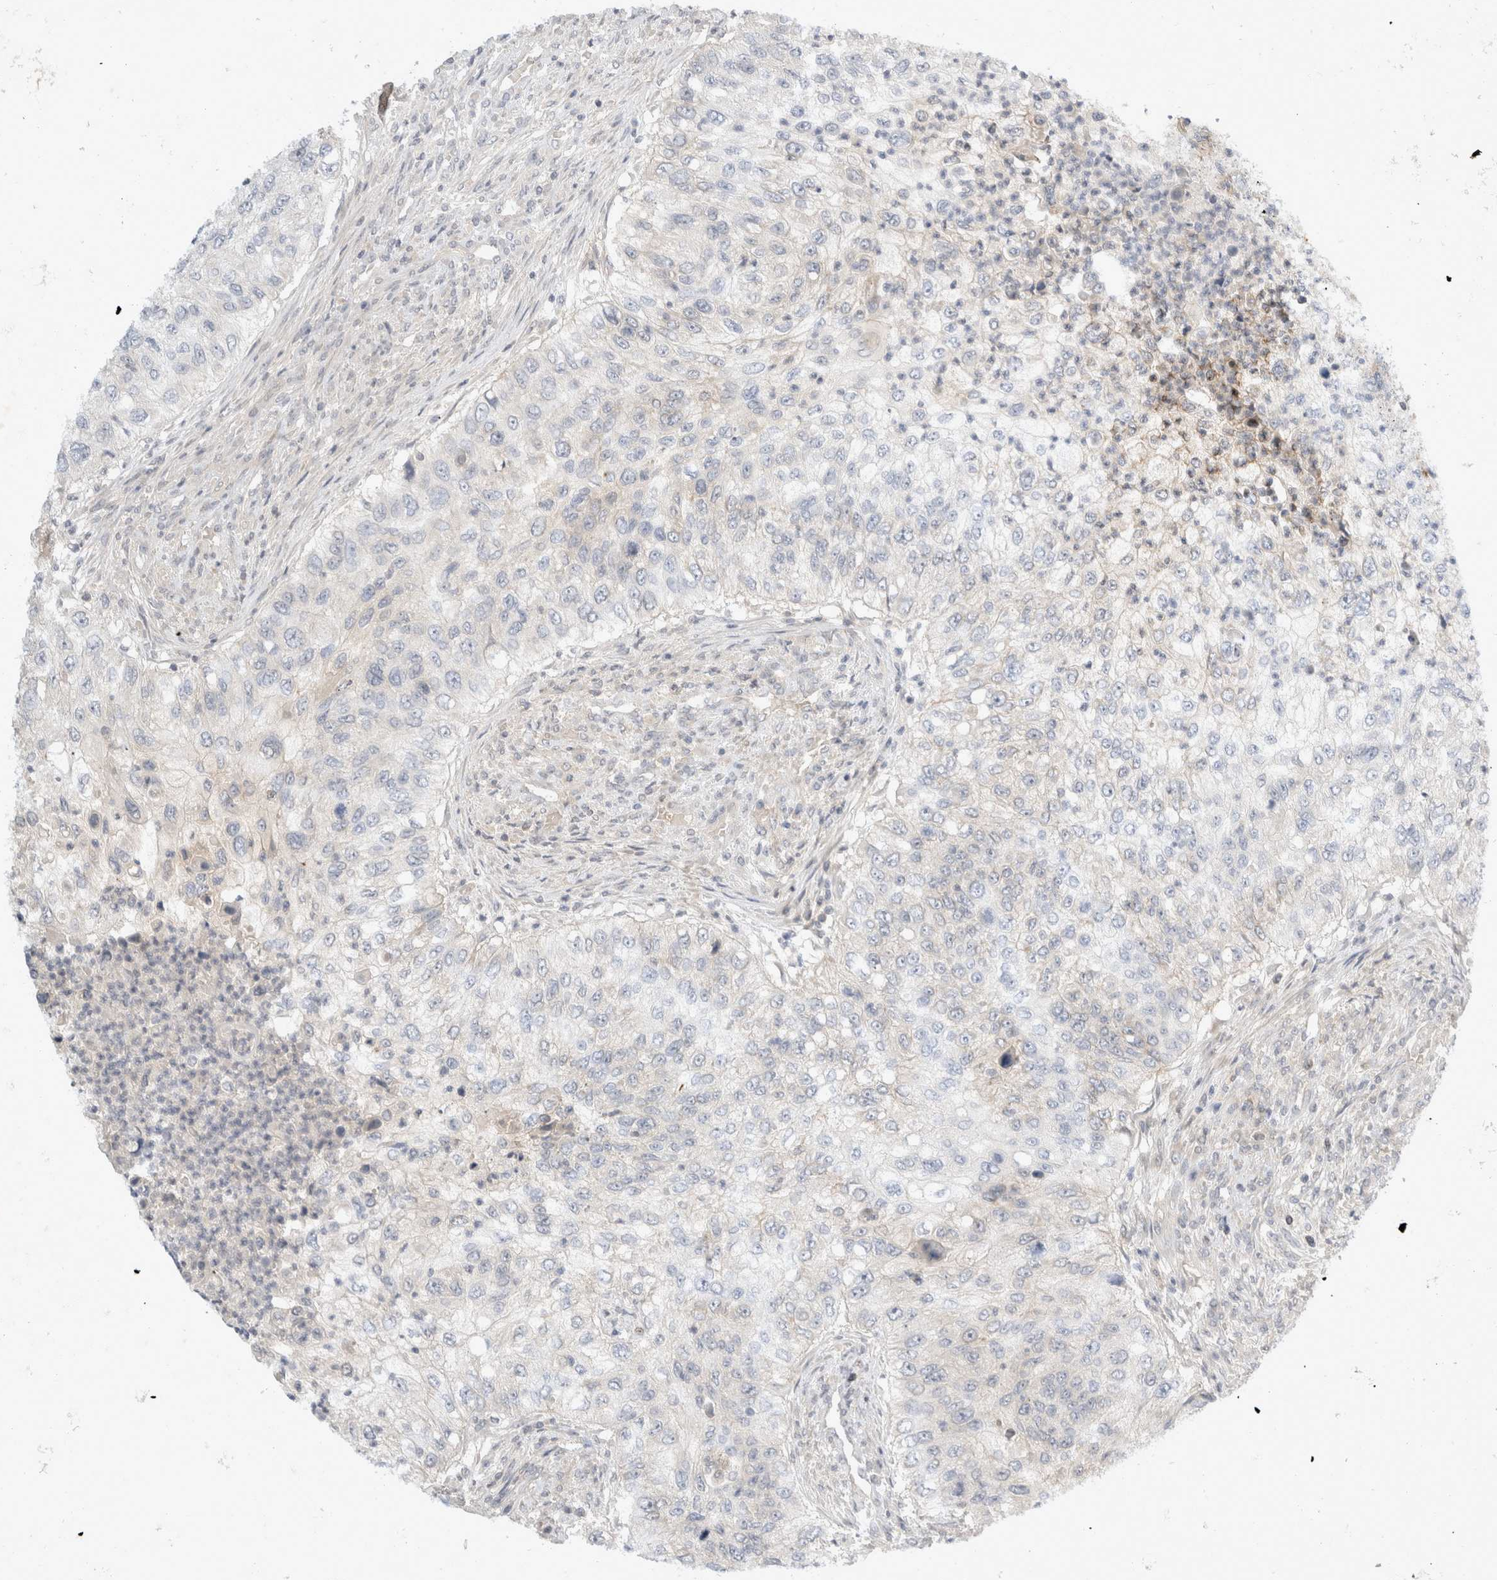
{"staining": {"intensity": "negative", "quantity": "none", "location": "none"}, "tissue": "urothelial cancer", "cell_type": "Tumor cells", "image_type": "cancer", "snomed": [{"axis": "morphology", "description": "Urothelial carcinoma, High grade"}, {"axis": "topography", "description": "Urinary bladder"}], "caption": "High magnification brightfield microscopy of high-grade urothelial carcinoma stained with DAB (3,3'-diaminobenzidine) (brown) and counterstained with hematoxylin (blue): tumor cells show no significant expression.", "gene": "TOM1L2", "patient": {"sex": "female", "age": 60}}